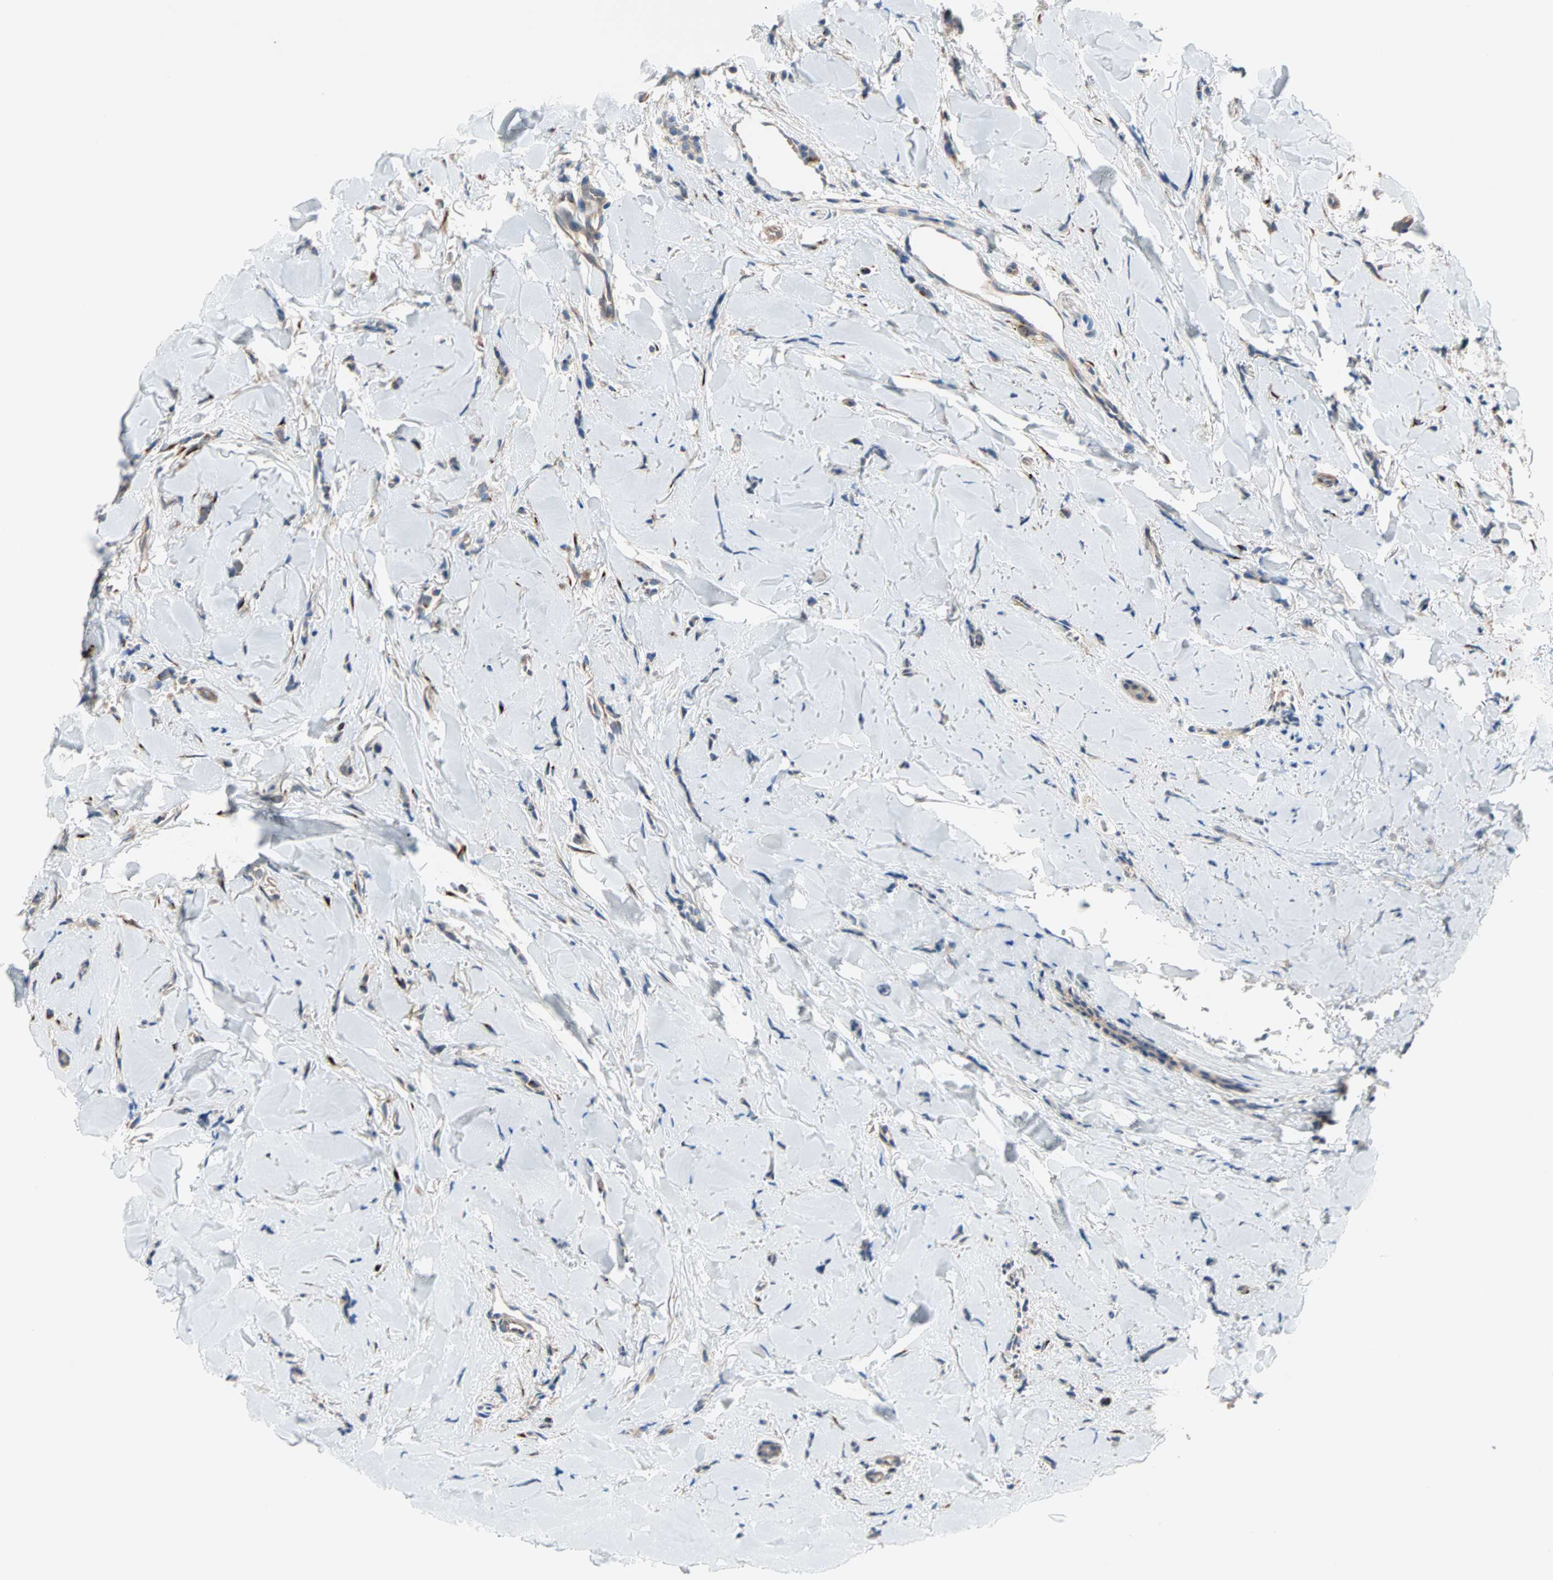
{"staining": {"intensity": "weak", "quantity": "25%-75%", "location": "cytoplasmic/membranous"}, "tissue": "breast cancer", "cell_type": "Tumor cells", "image_type": "cancer", "snomed": [{"axis": "morphology", "description": "Lobular carcinoma"}, {"axis": "topography", "description": "Skin"}, {"axis": "topography", "description": "Breast"}], "caption": "A high-resolution image shows IHC staining of breast cancer, which displays weak cytoplasmic/membranous expression in about 25%-75% of tumor cells.", "gene": "PDE8A", "patient": {"sex": "female", "age": 46}}